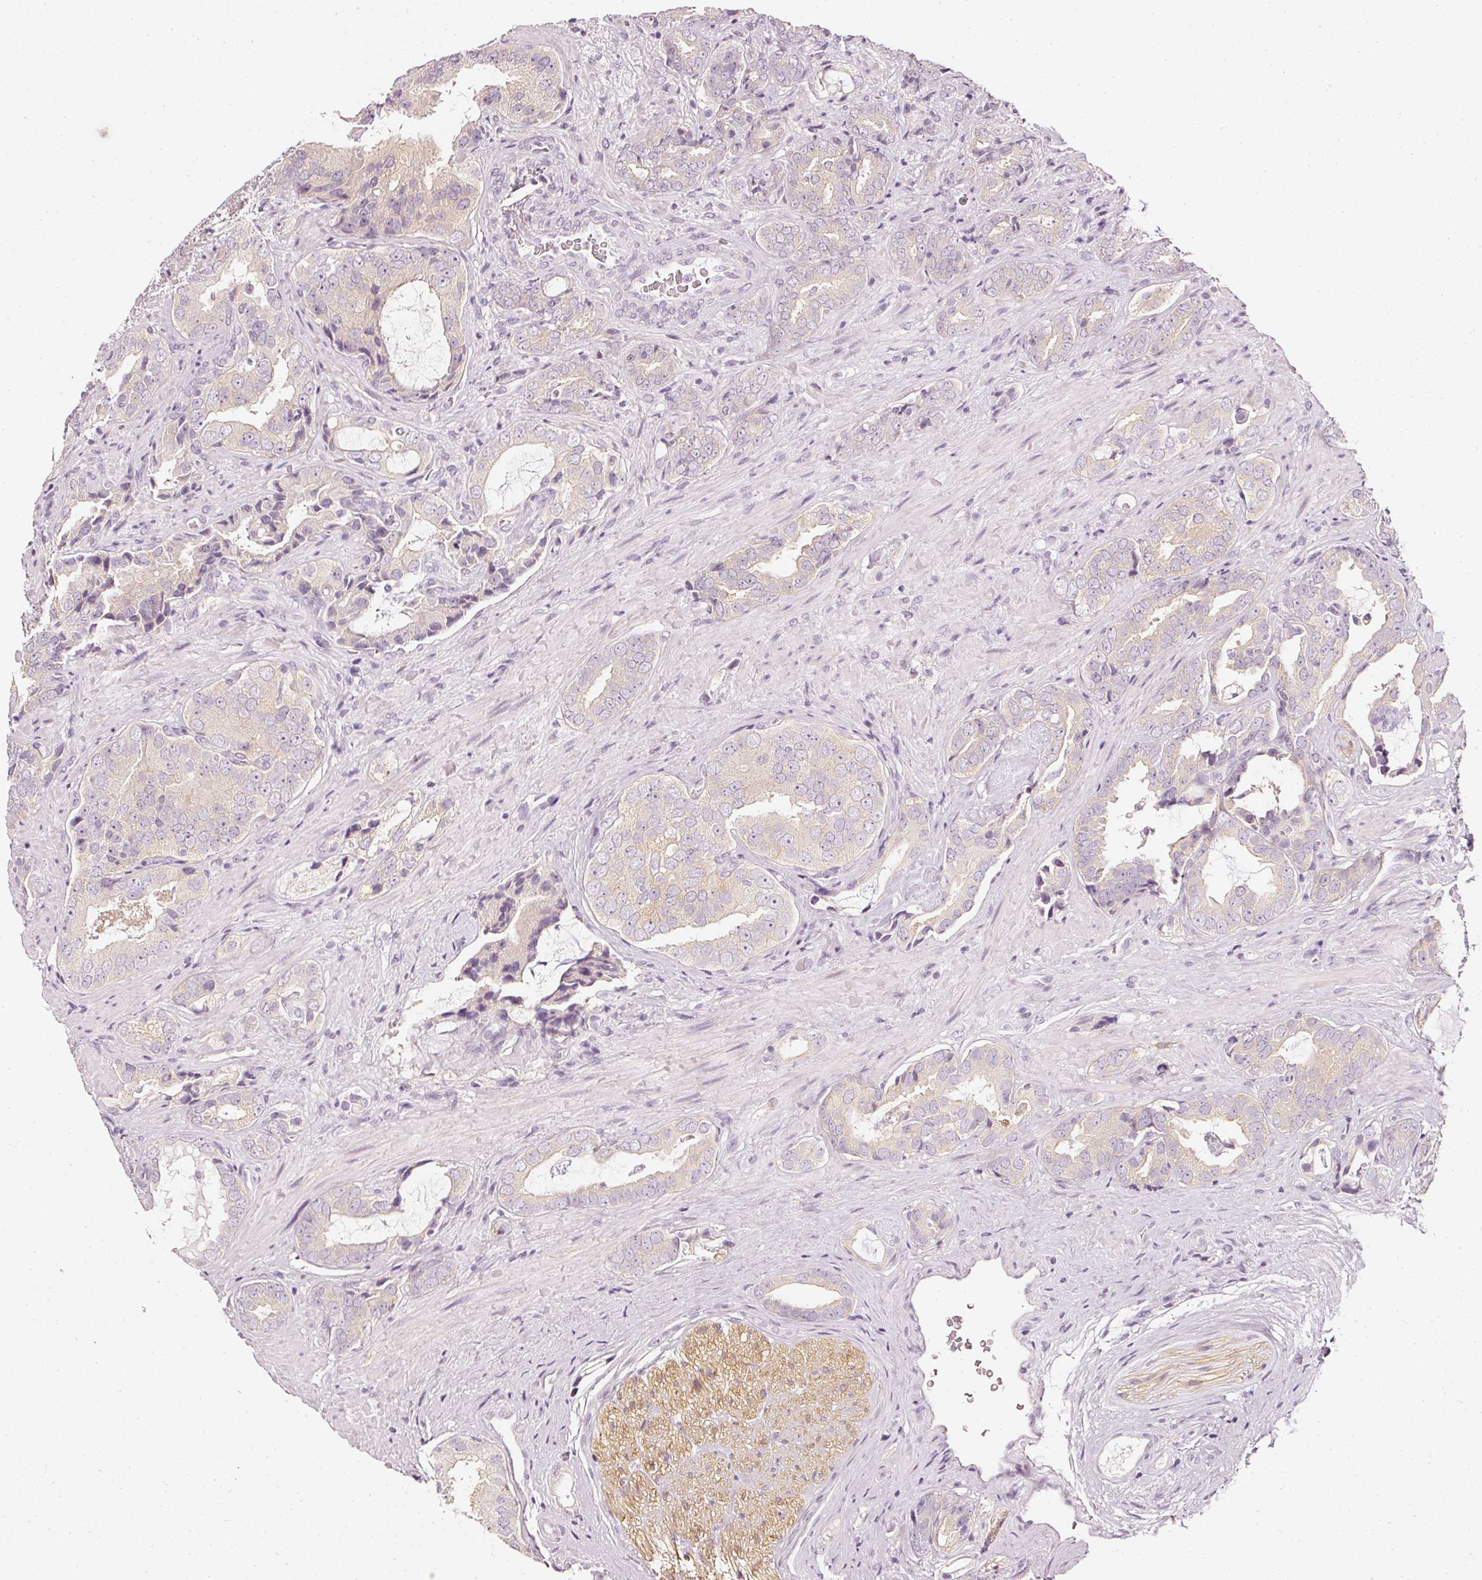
{"staining": {"intensity": "weak", "quantity": ">75%", "location": "cytoplasmic/membranous"}, "tissue": "prostate cancer", "cell_type": "Tumor cells", "image_type": "cancer", "snomed": [{"axis": "morphology", "description": "Adenocarcinoma, High grade"}, {"axis": "topography", "description": "Prostate"}], "caption": "Prostate cancer stained for a protein (brown) exhibits weak cytoplasmic/membranous positive positivity in approximately >75% of tumor cells.", "gene": "CNP", "patient": {"sex": "male", "age": 71}}